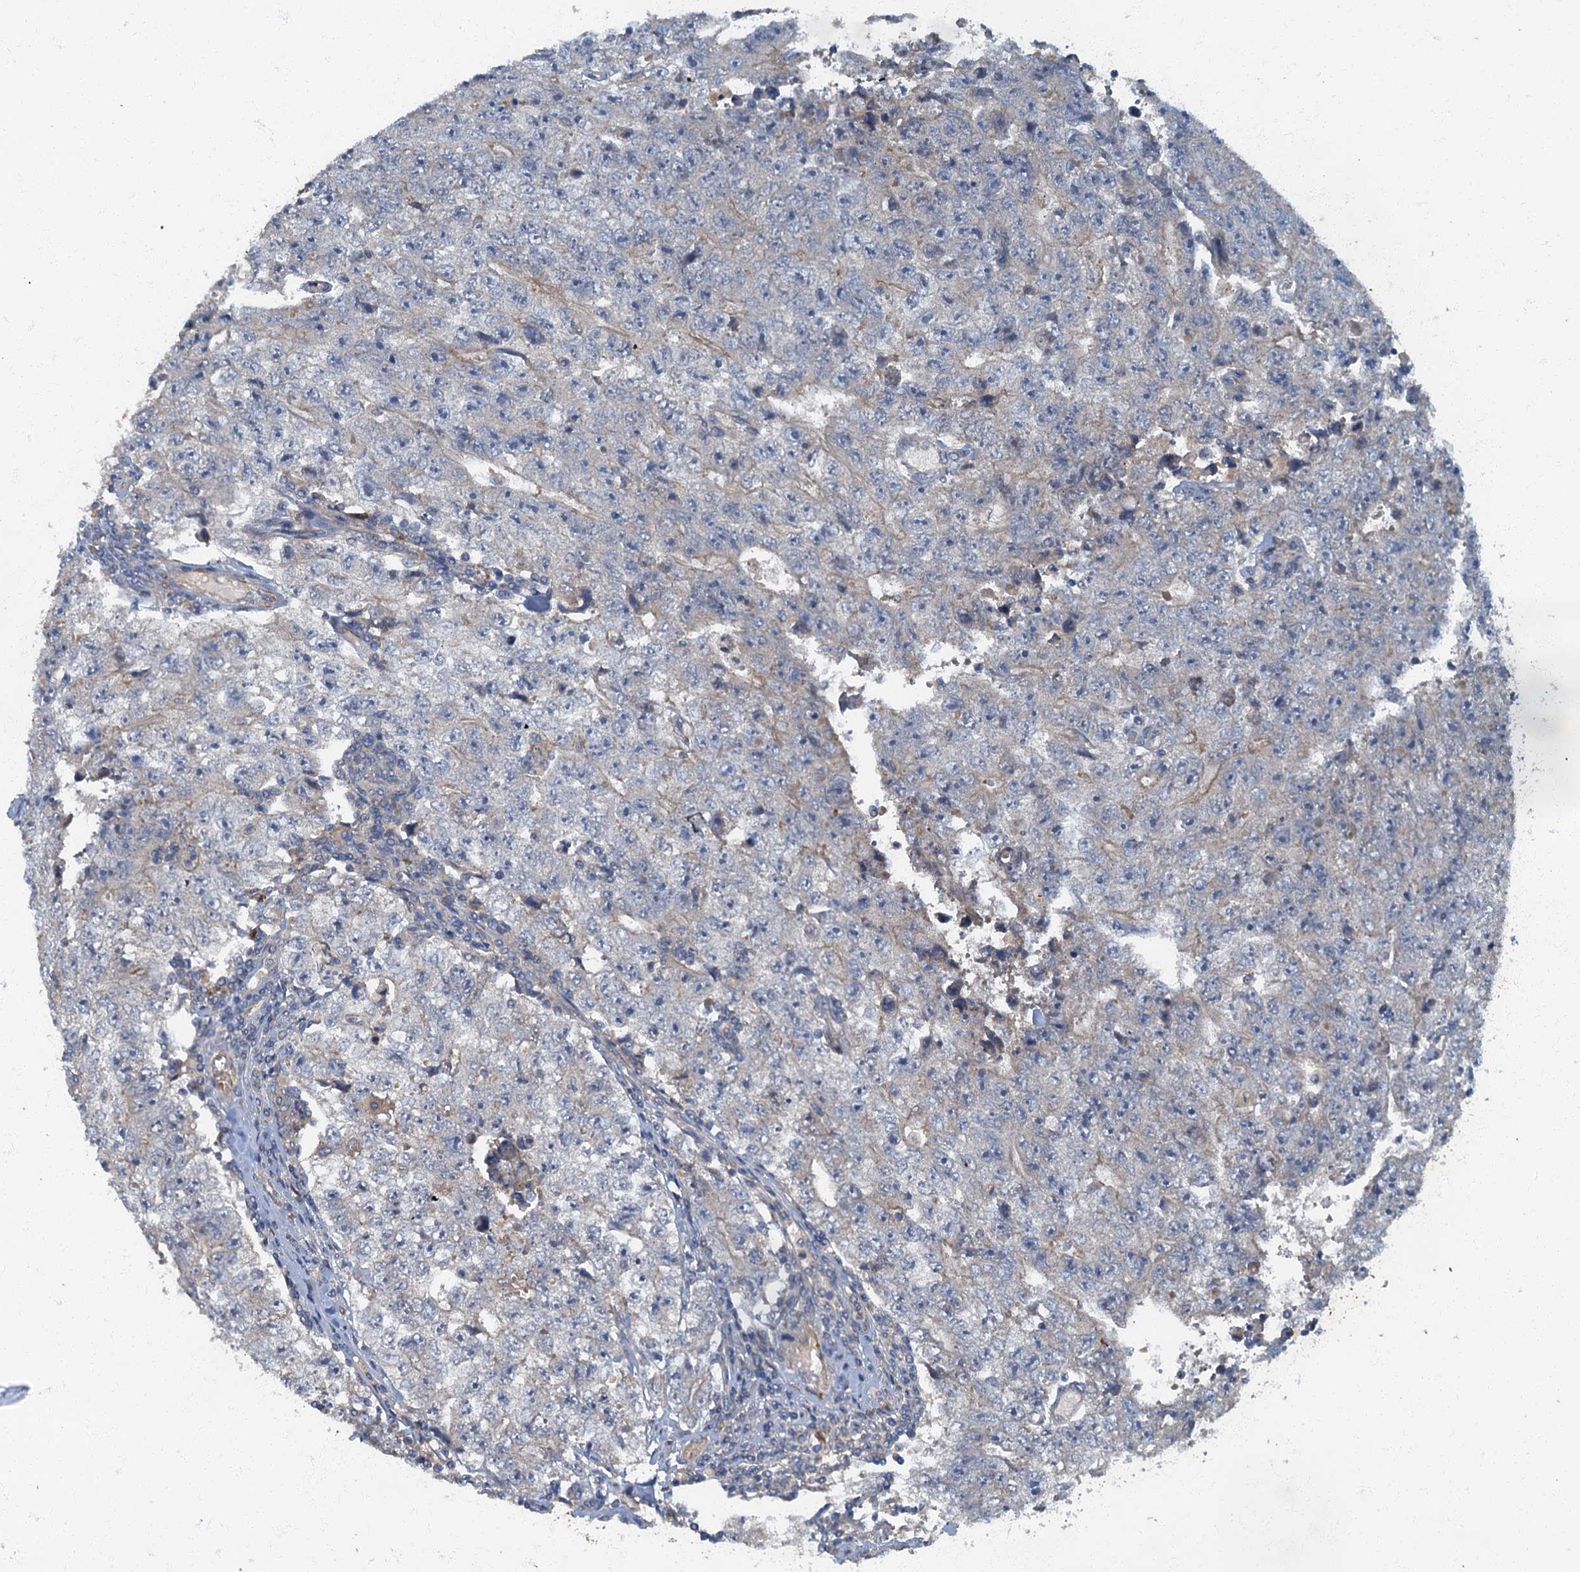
{"staining": {"intensity": "negative", "quantity": "none", "location": "none"}, "tissue": "testis cancer", "cell_type": "Tumor cells", "image_type": "cancer", "snomed": [{"axis": "morphology", "description": "Carcinoma, Embryonal, NOS"}, {"axis": "topography", "description": "Testis"}], "caption": "Histopathology image shows no significant protein staining in tumor cells of testis cancer (embryonal carcinoma).", "gene": "ARL11", "patient": {"sex": "male", "age": 17}}